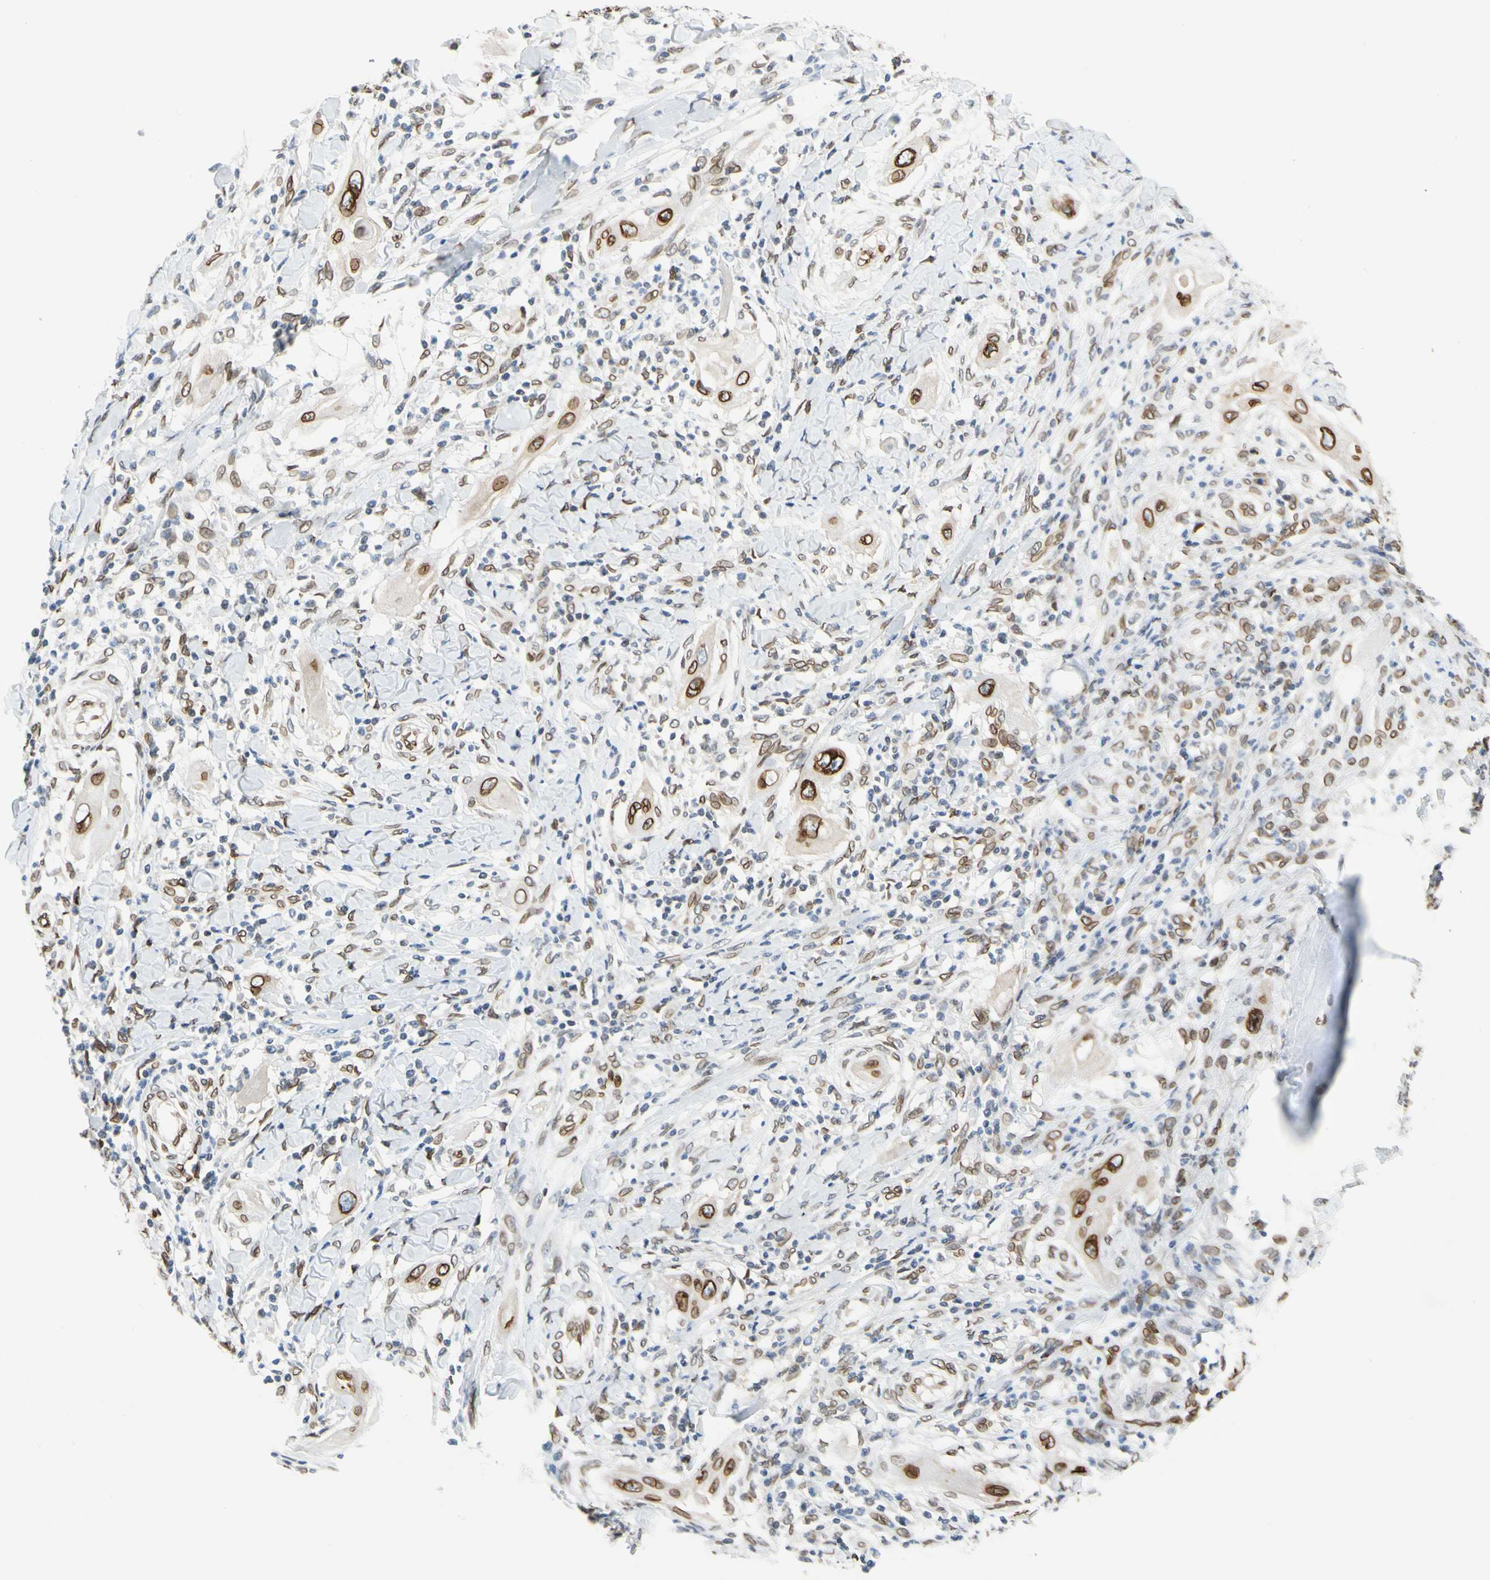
{"staining": {"intensity": "strong", "quantity": ">75%", "location": "cytoplasmic/membranous,nuclear"}, "tissue": "lung cancer", "cell_type": "Tumor cells", "image_type": "cancer", "snomed": [{"axis": "morphology", "description": "Squamous cell carcinoma, NOS"}, {"axis": "topography", "description": "Lung"}], "caption": "IHC photomicrograph of neoplastic tissue: human lung cancer stained using IHC demonstrates high levels of strong protein expression localized specifically in the cytoplasmic/membranous and nuclear of tumor cells, appearing as a cytoplasmic/membranous and nuclear brown color.", "gene": "SUN1", "patient": {"sex": "female", "age": 47}}